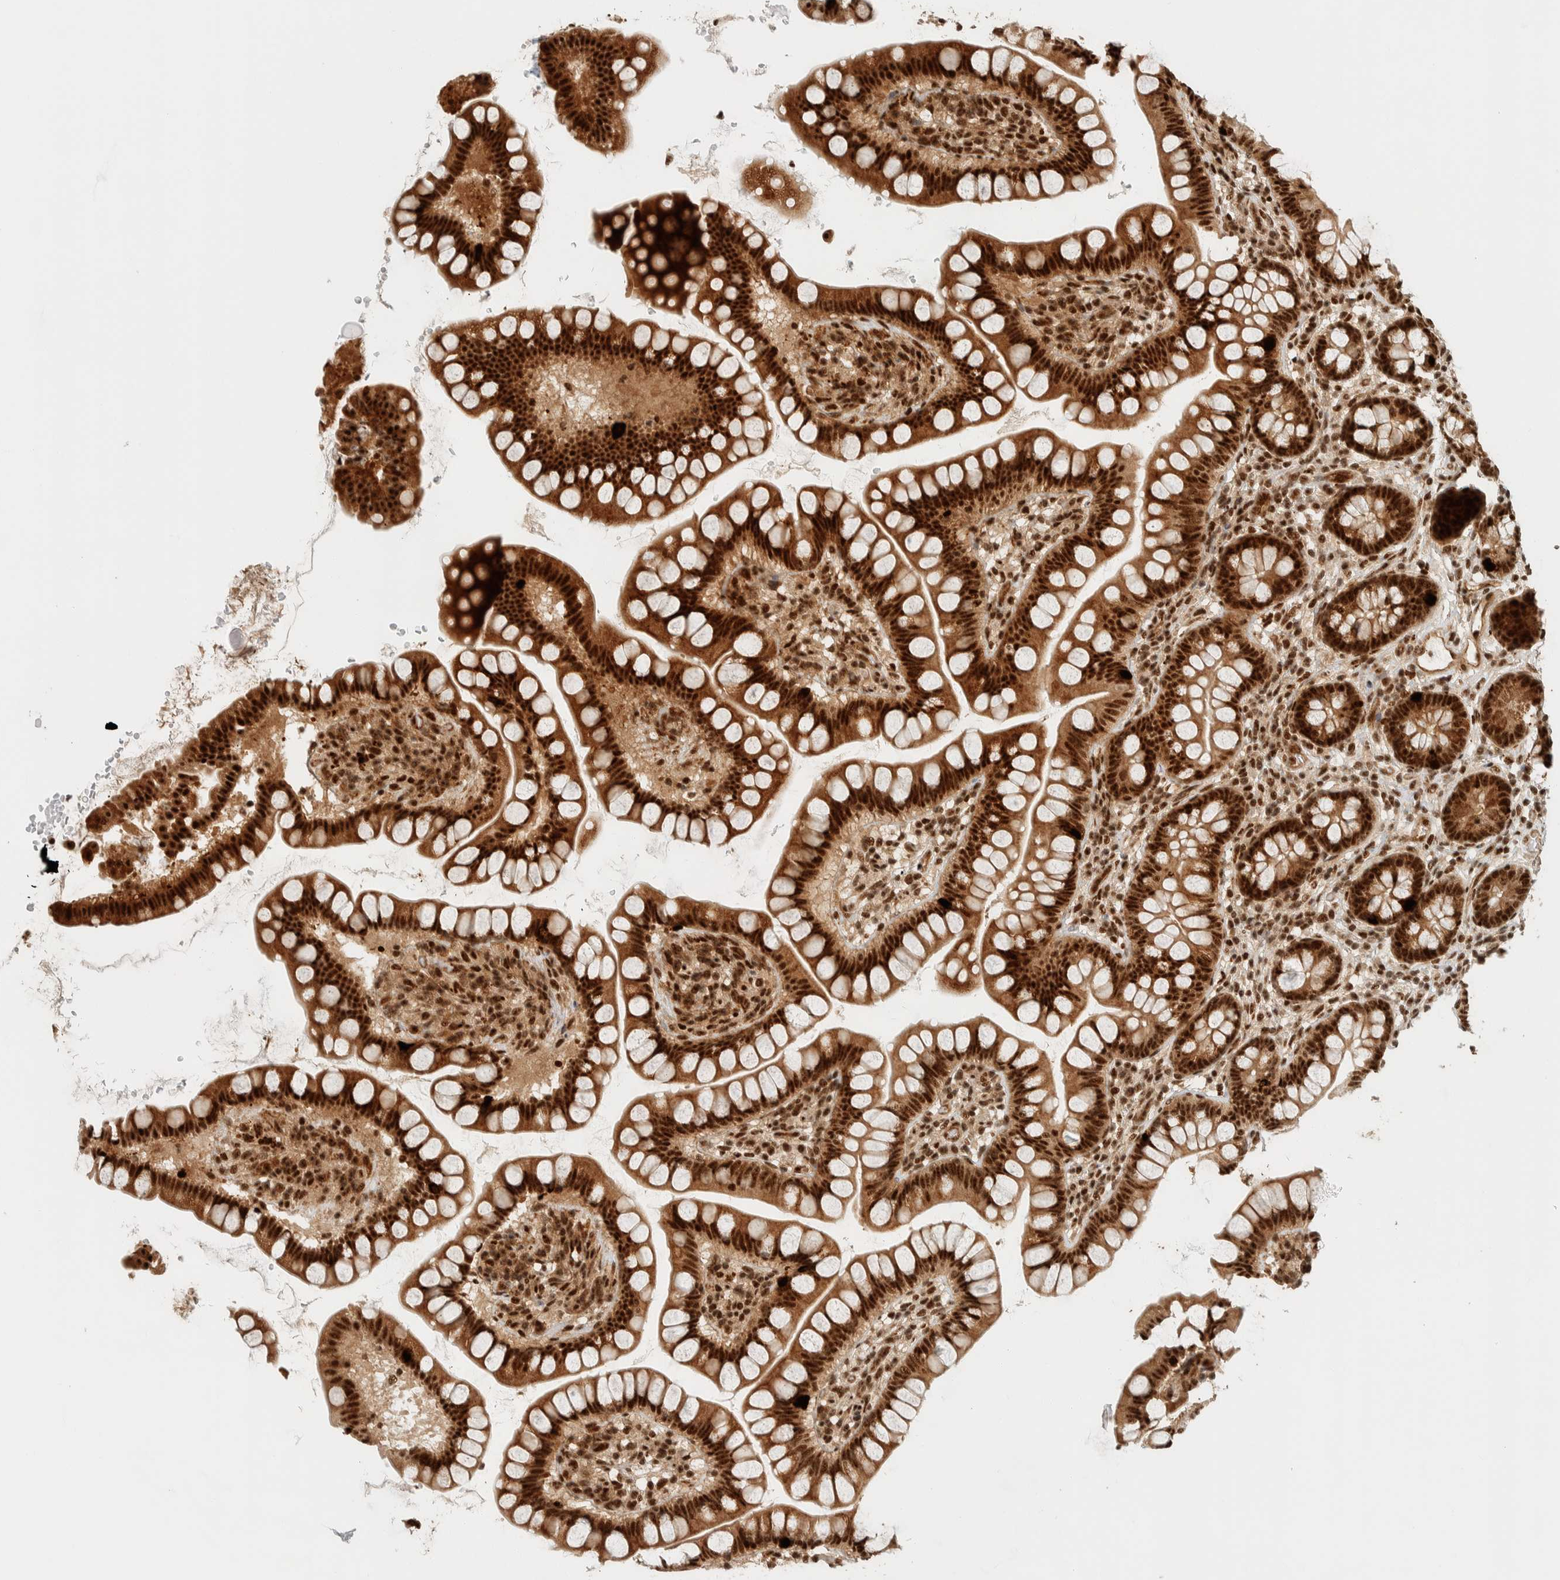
{"staining": {"intensity": "strong", "quantity": ">75%", "location": "cytoplasmic/membranous,nuclear"}, "tissue": "small intestine", "cell_type": "Glandular cells", "image_type": "normal", "snomed": [{"axis": "morphology", "description": "Normal tissue, NOS"}, {"axis": "topography", "description": "Small intestine"}], "caption": "A high amount of strong cytoplasmic/membranous,nuclear positivity is identified in about >75% of glandular cells in unremarkable small intestine. (brown staining indicates protein expression, while blue staining denotes nuclei).", "gene": "SIK1", "patient": {"sex": "female", "age": 84}}